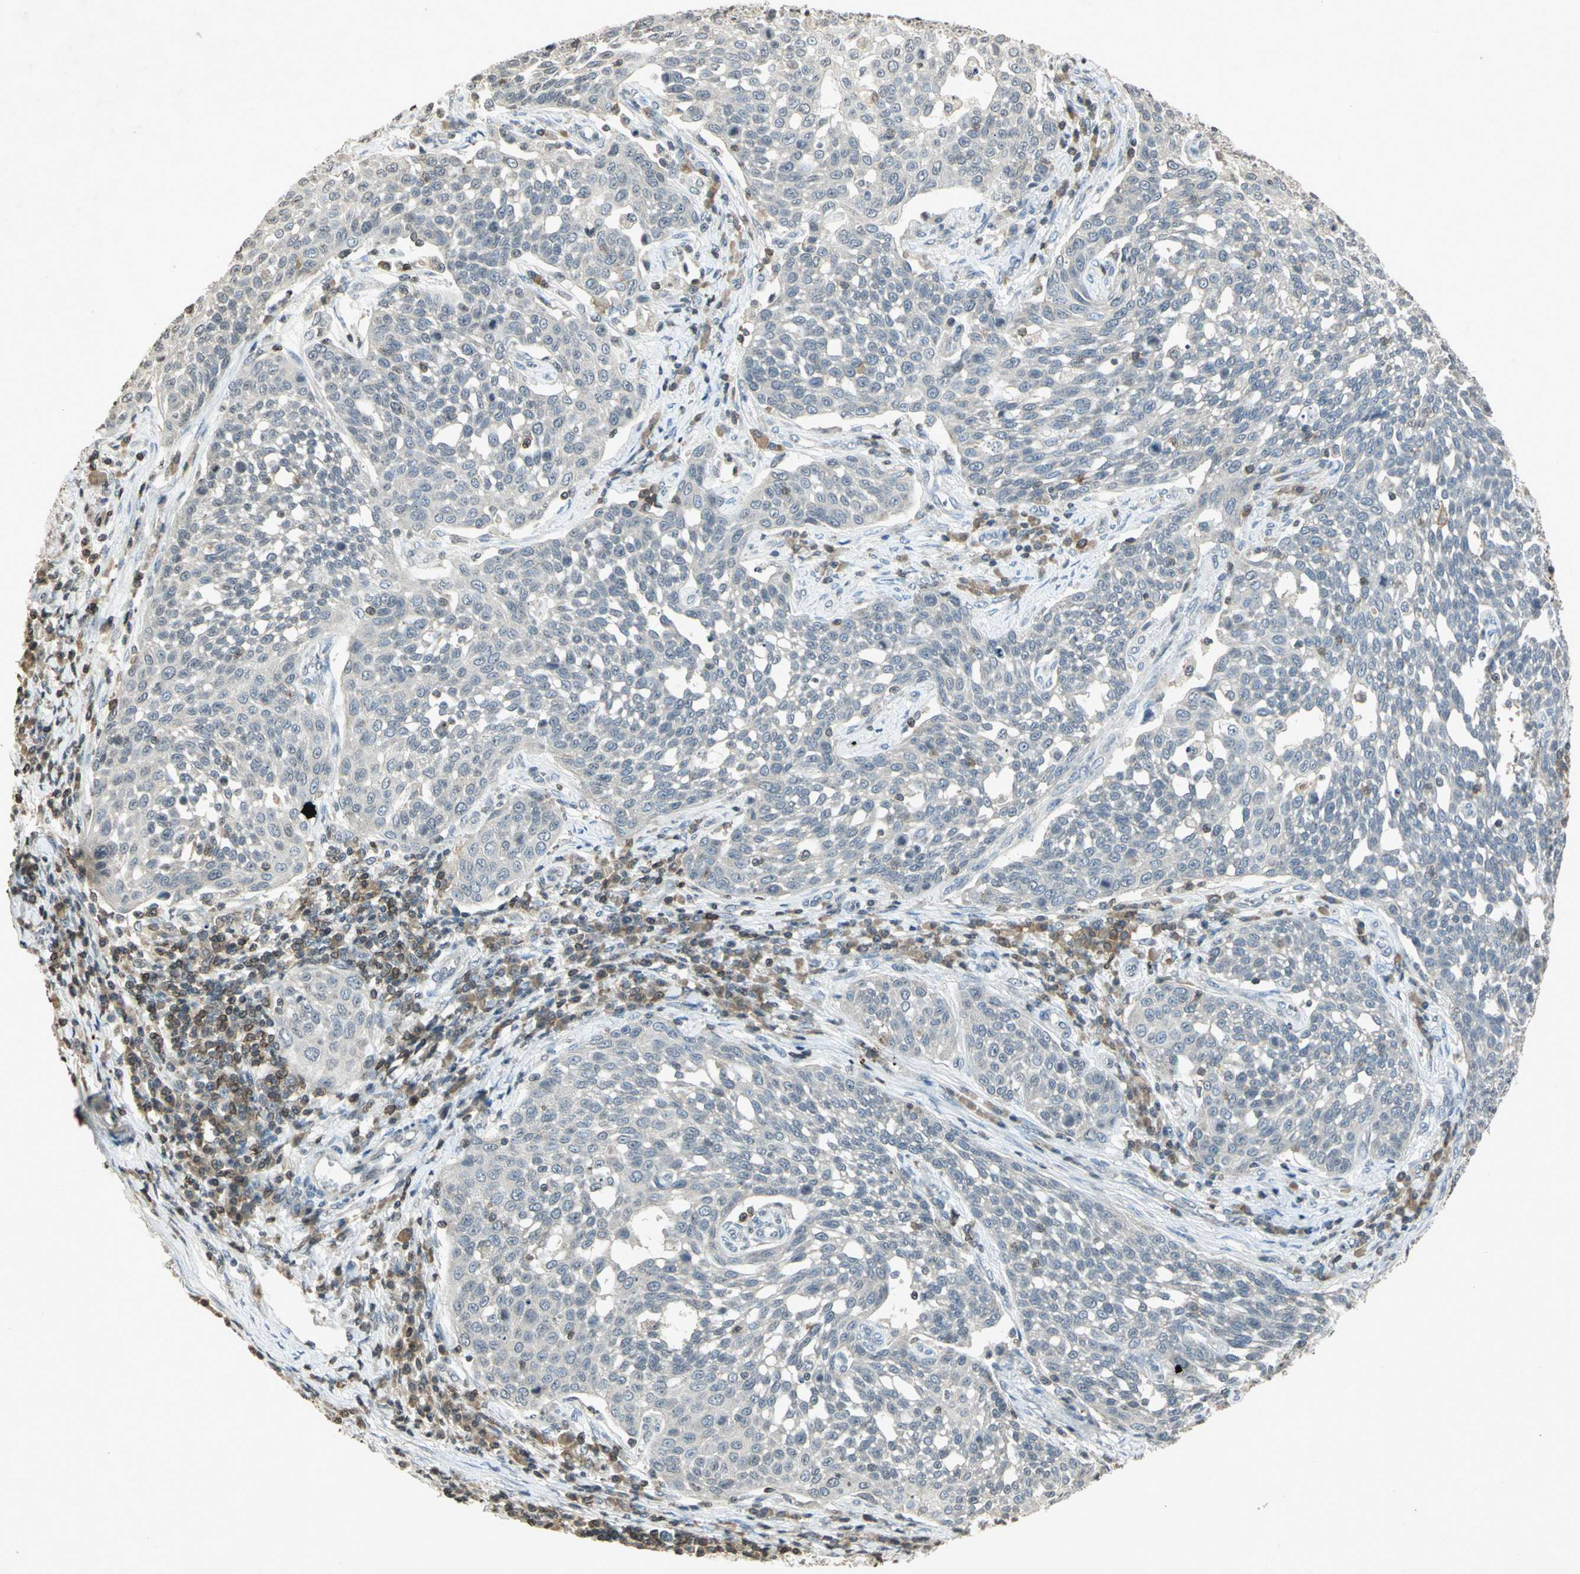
{"staining": {"intensity": "negative", "quantity": "none", "location": "none"}, "tissue": "cervical cancer", "cell_type": "Tumor cells", "image_type": "cancer", "snomed": [{"axis": "morphology", "description": "Squamous cell carcinoma, NOS"}, {"axis": "topography", "description": "Cervix"}], "caption": "Protein analysis of cervical cancer (squamous cell carcinoma) displays no significant positivity in tumor cells.", "gene": "IL16", "patient": {"sex": "female", "age": 34}}